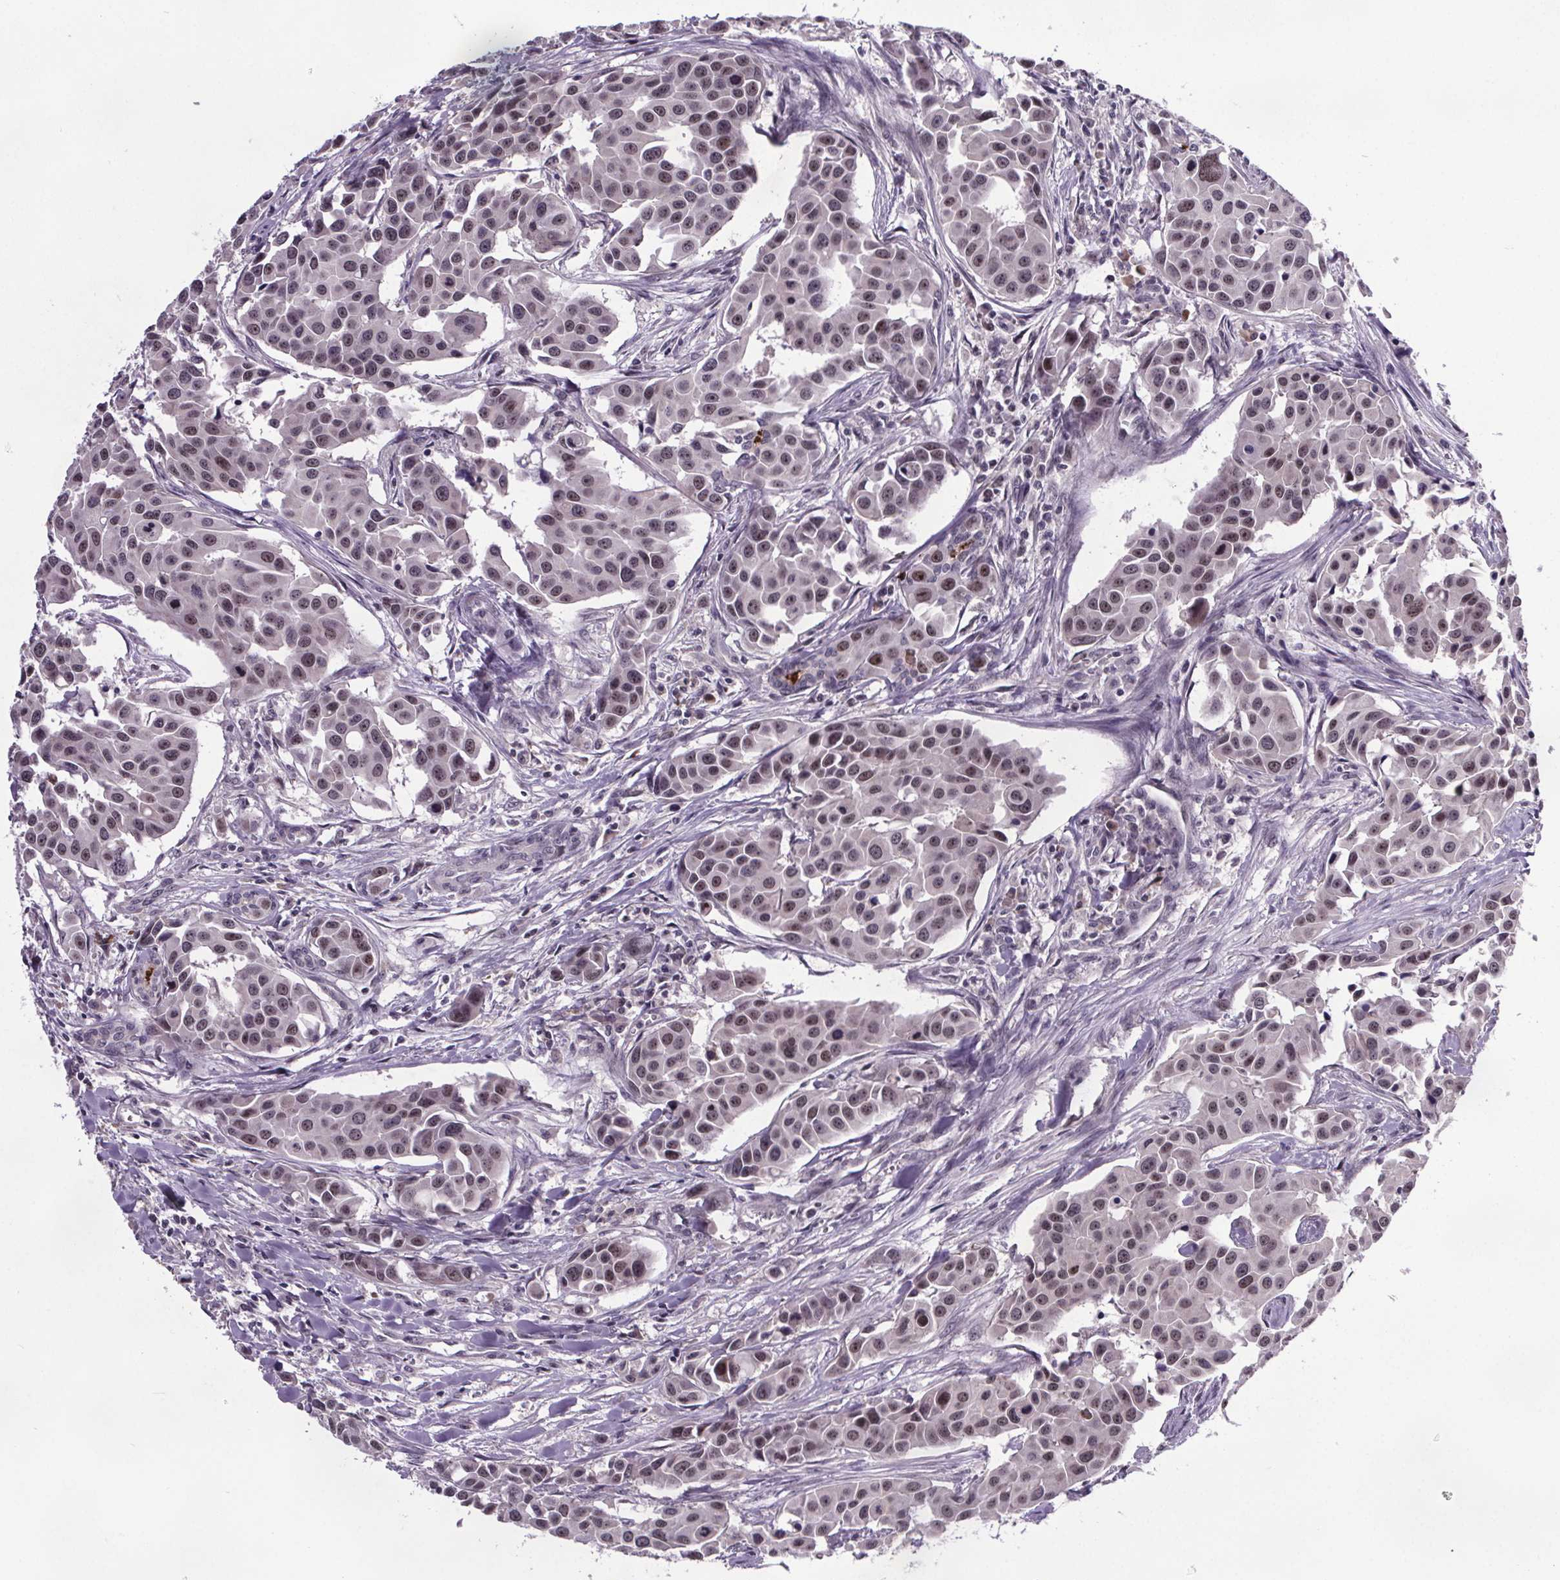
{"staining": {"intensity": "weak", "quantity": ">75%", "location": "nuclear"}, "tissue": "head and neck cancer", "cell_type": "Tumor cells", "image_type": "cancer", "snomed": [{"axis": "morphology", "description": "Adenocarcinoma, NOS"}, {"axis": "topography", "description": "Head-Neck"}], "caption": "Immunohistochemical staining of human adenocarcinoma (head and neck) shows low levels of weak nuclear protein staining in about >75% of tumor cells.", "gene": "ATMIN", "patient": {"sex": "male", "age": 76}}